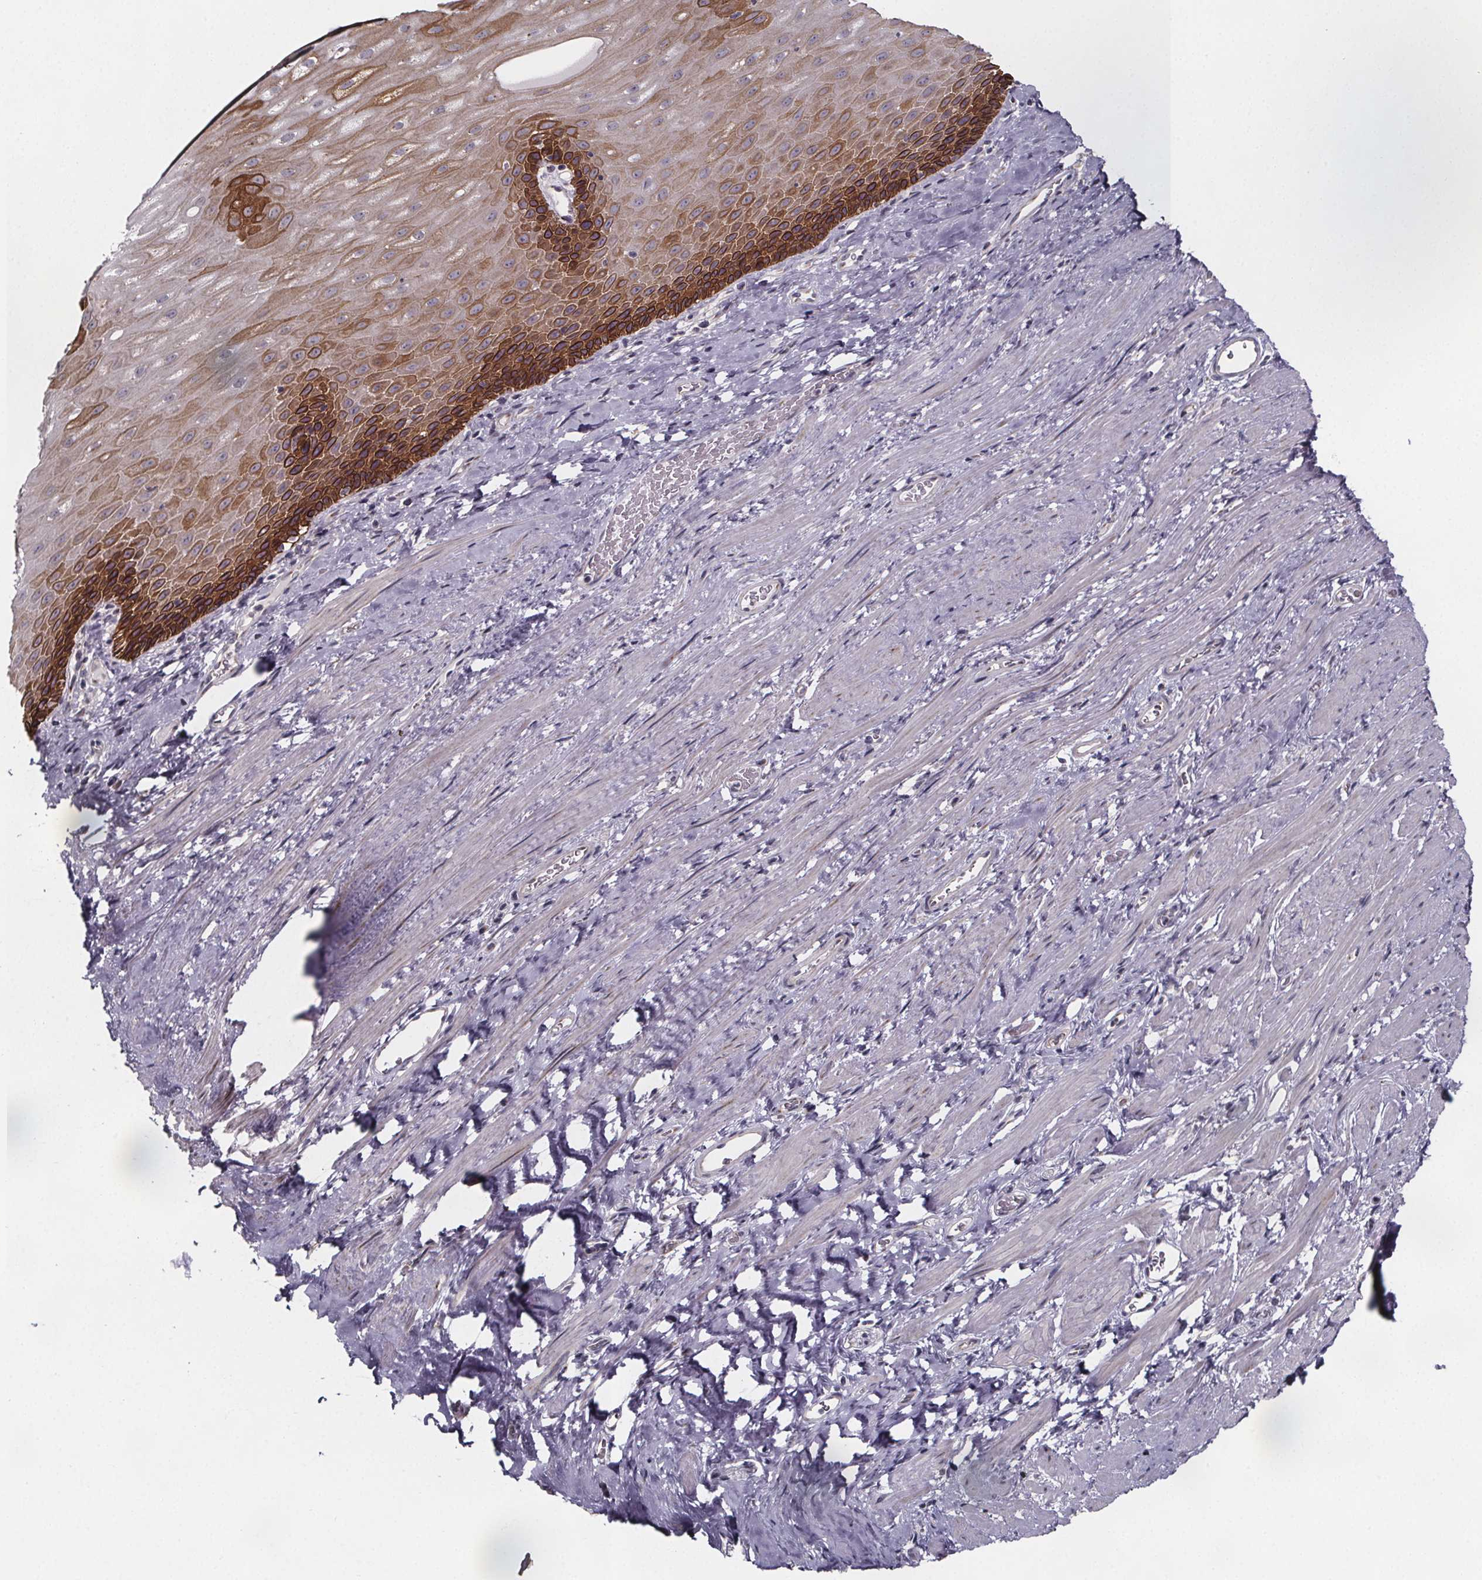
{"staining": {"intensity": "strong", "quantity": "<25%", "location": "cytoplasmic/membranous"}, "tissue": "esophagus", "cell_type": "Squamous epithelial cells", "image_type": "normal", "snomed": [{"axis": "morphology", "description": "Normal tissue, NOS"}, {"axis": "topography", "description": "Esophagus"}], "caption": "A medium amount of strong cytoplasmic/membranous expression is seen in approximately <25% of squamous epithelial cells in unremarkable esophagus.", "gene": "NDST1", "patient": {"sex": "male", "age": 64}}